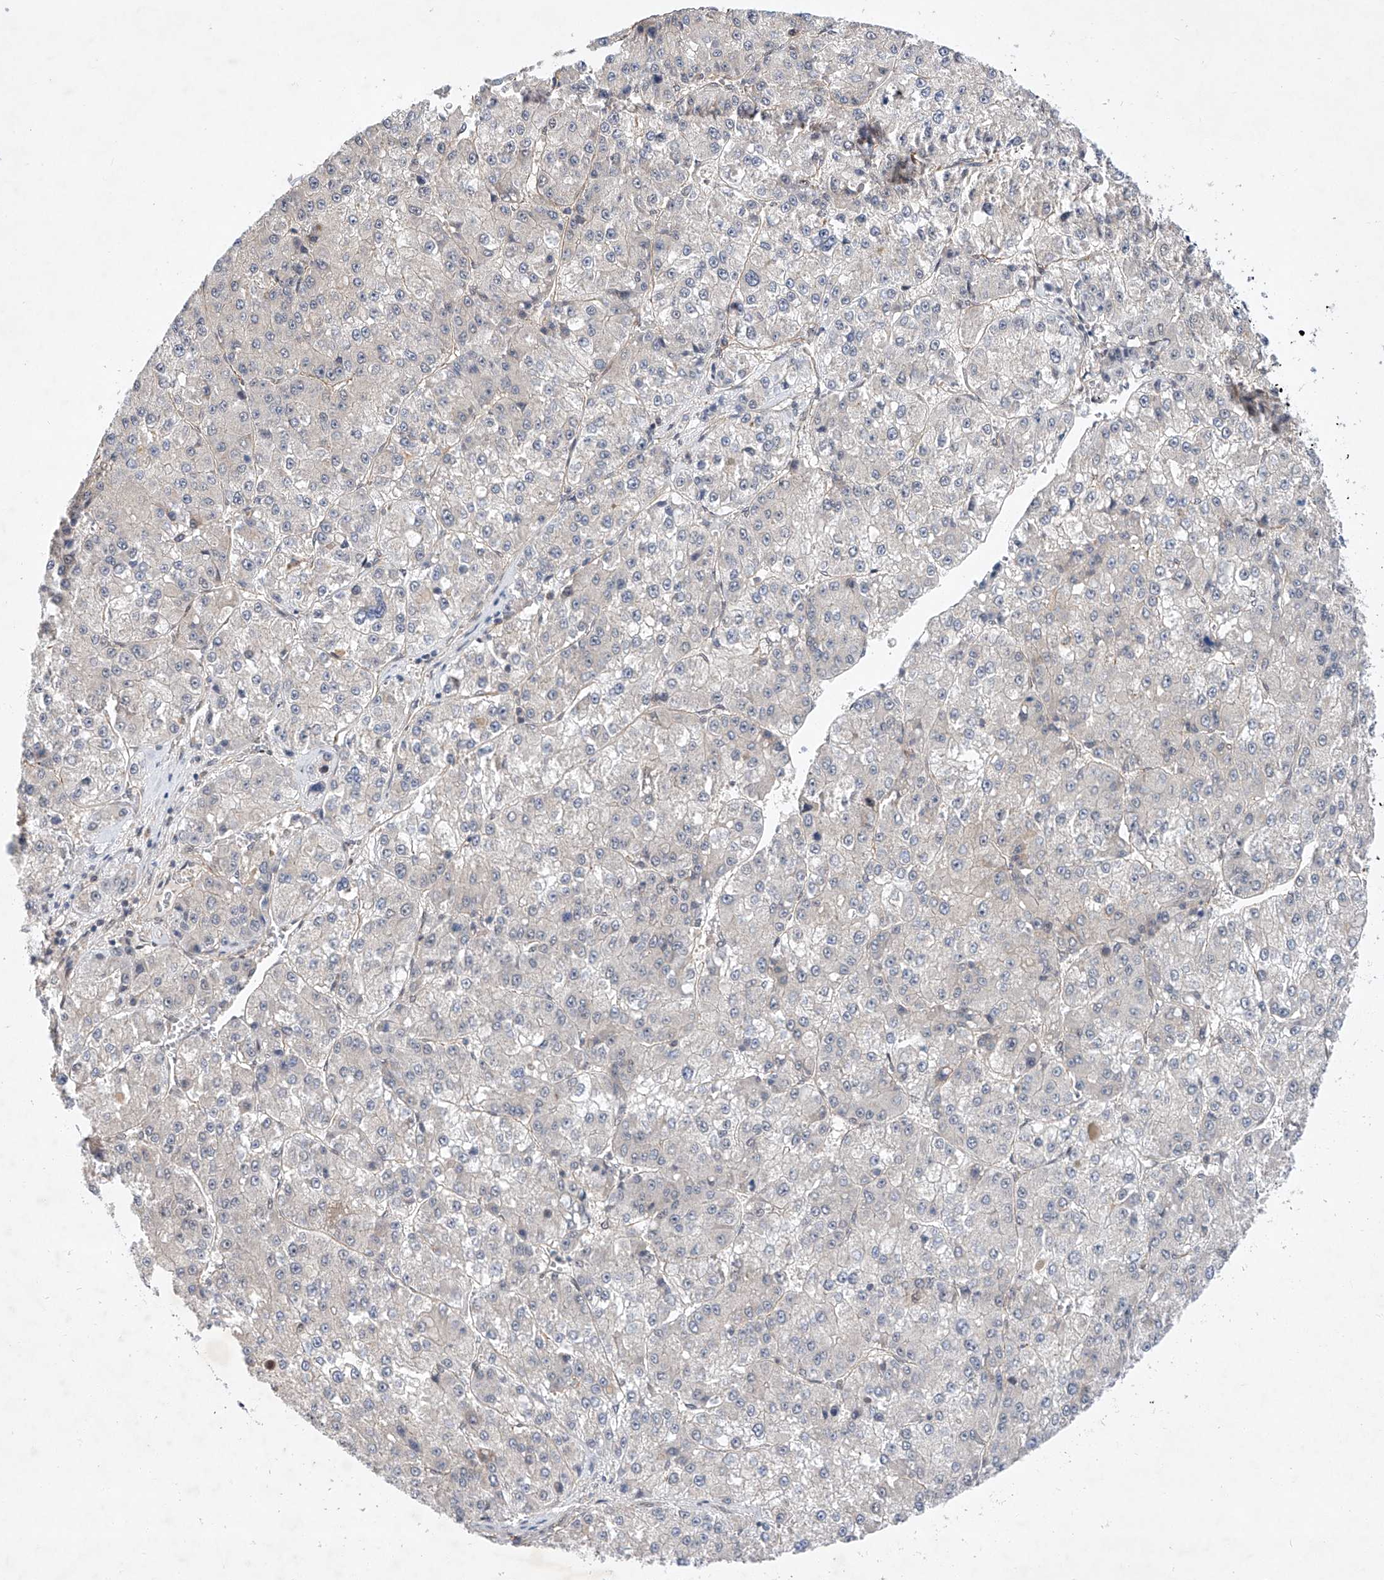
{"staining": {"intensity": "negative", "quantity": "none", "location": "none"}, "tissue": "liver cancer", "cell_type": "Tumor cells", "image_type": "cancer", "snomed": [{"axis": "morphology", "description": "Carcinoma, Hepatocellular, NOS"}, {"axis": "topography", "description": "Liver"}], "caption": "Histopathology image shows no significant protein expression in tumor cells of liver cancer.", "gene": "AMD1", "patient": {"sex": "female", "age": 73}}